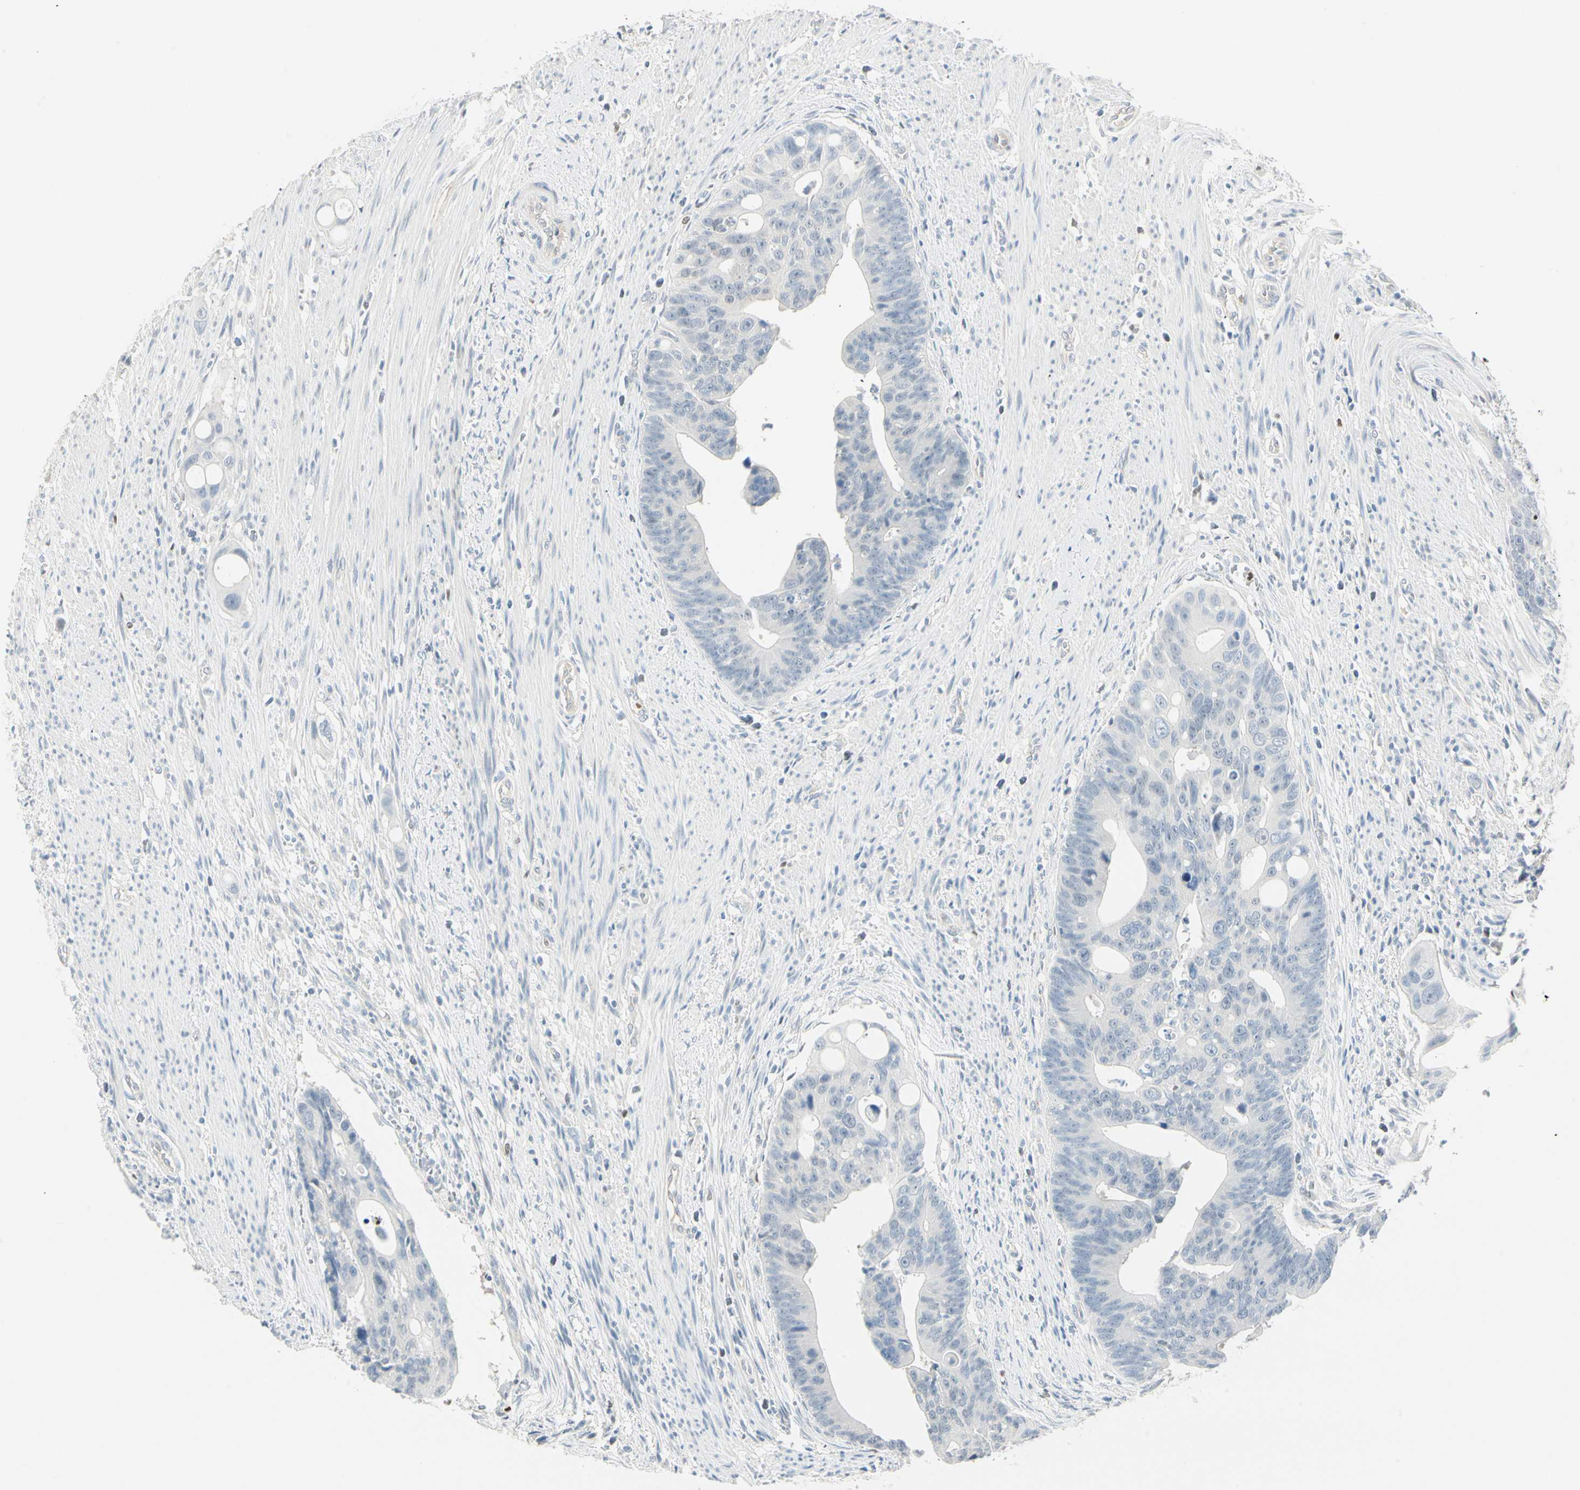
{"staining": {"intensity": "negative", "quantity": "none", "location": "none"}, "tissue": "colorectal cancer", "cell_type": "Tumor cells", "image_type": "cancer", "snomed": [{"axis": "morphology", "description": "Adenocarcinoma, NOS"}, {"axis": "topography", "description": "Colon"}], "caption": "Immunohistochemistry (IHC) of human colorectal cancer (adenocarcinoma) displays no positivity in tumor cells.", "gene": "MLLT10", "patient": {"sex": "female", "age": 57}}